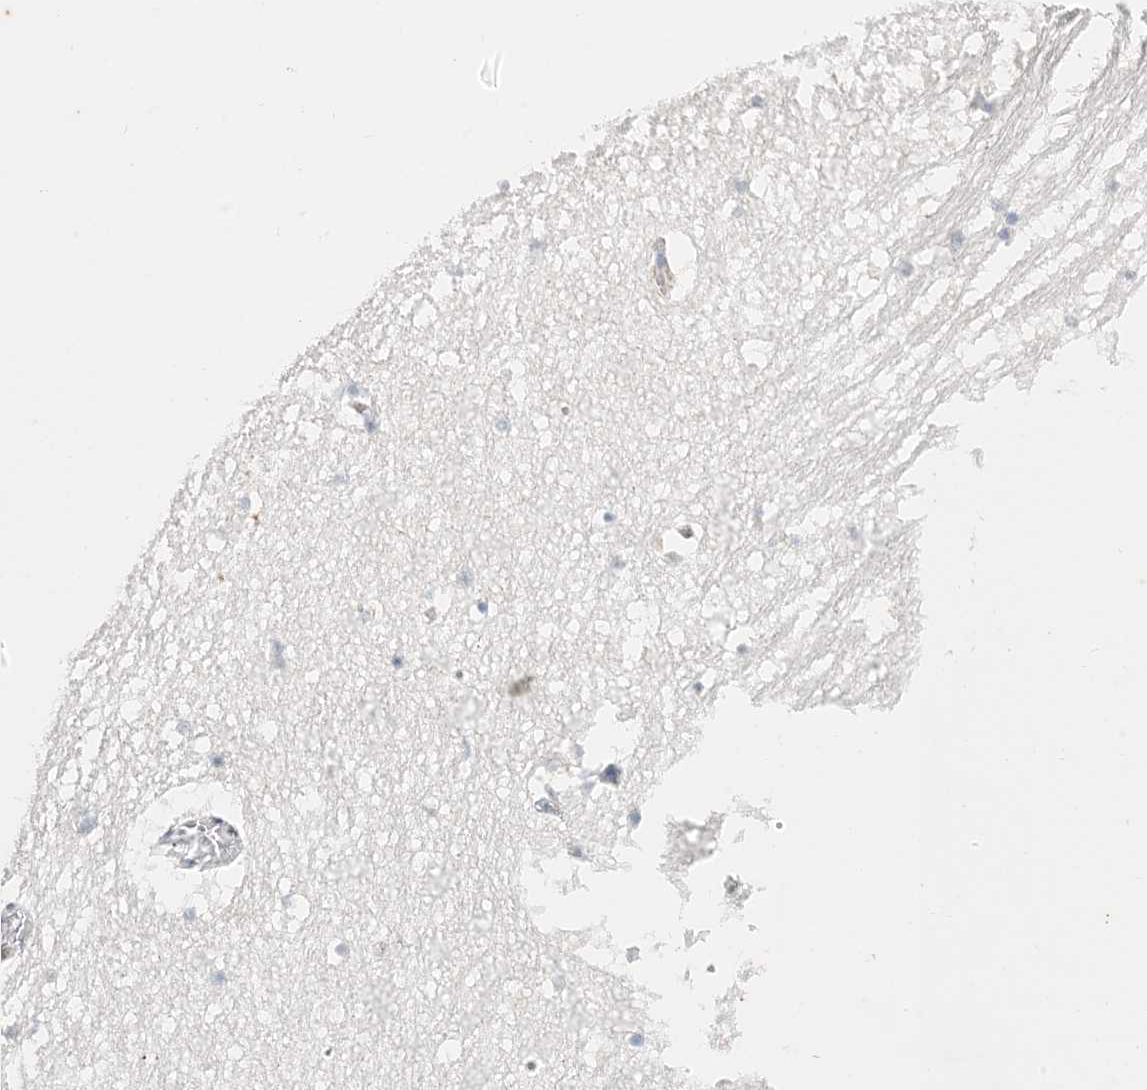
{"staining": {"intensity": "negative", "quantity": "none", "location": "none"}, "tissue": "hippocampus", "cell_type": "Glial cells", "image_type": "normal", "snomed": [{"axis": "morphology", "description": "Normal tissue, NOS"}, {"axis": "topography", "description": "Hippocampus"}], "caption": "Glial cells show no significant protein expression in normal hippocampus. The staining is performed using DAB (3,3'-diaminobenzidine) brown chromogen with nuclei counter-stained in using hematoxylin.", "gene": "RAC1", "patient": {"sex": "female", "age": 52}}